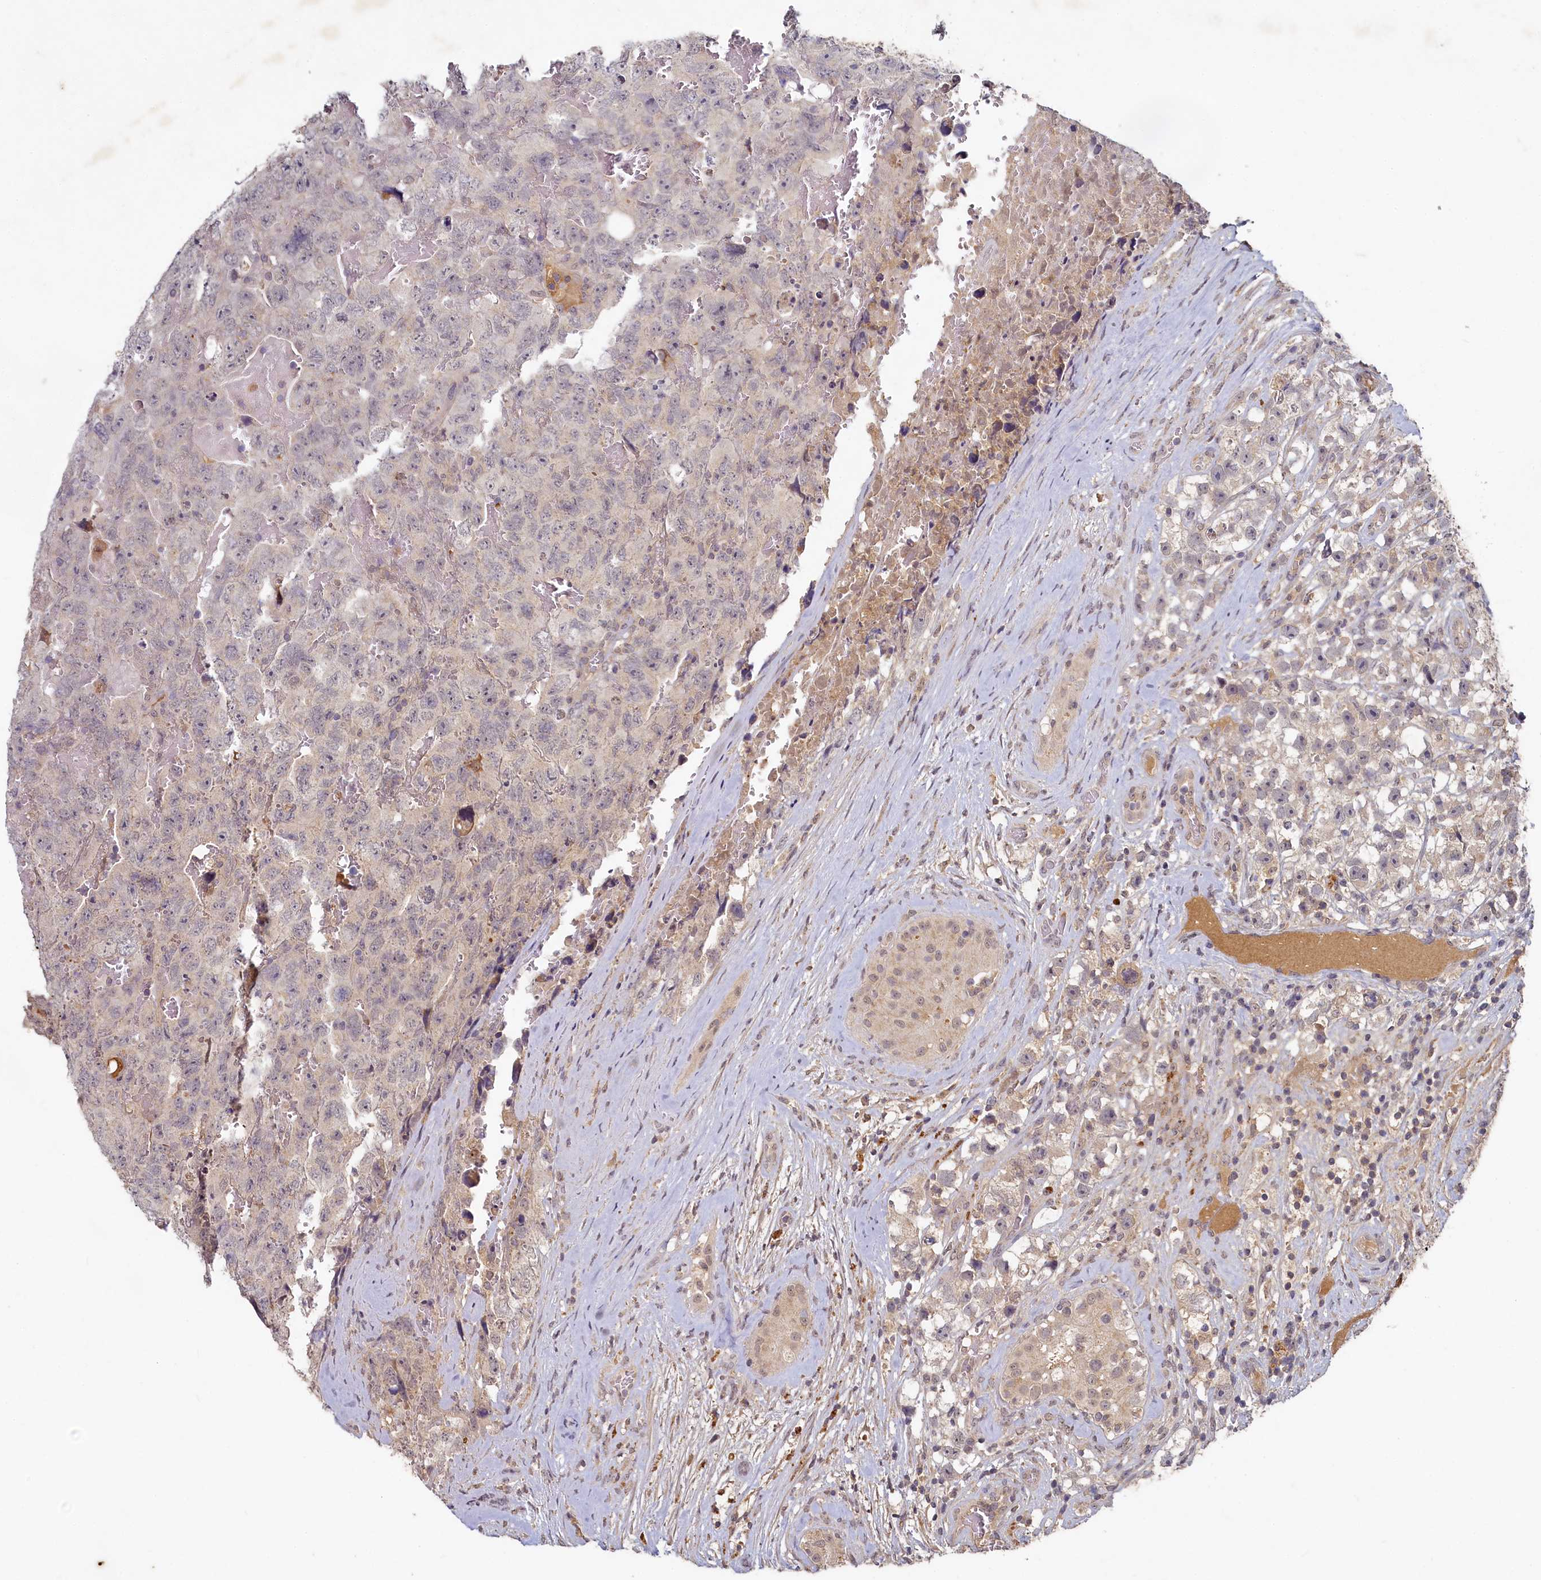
{"staining": {"intensity": "weak", "quantity": "<25%", "location": "cytoplasmic/membranous"}, "tissue": "testis cancer", "cell_type": "Tumor cells", "image_type": "cancer", "snomed": [{"axis": "morphology", "description": "Carcinoma, Embryonal, NOS"}, {"axis": "topography", "description": "Testis"}], "caption": "The photomicrograph exhibits no significant staining in tumor cells of testis embryonal carcinoma.", "gene": "HERC3", "patient": {"sex": "male", "age": 45}}